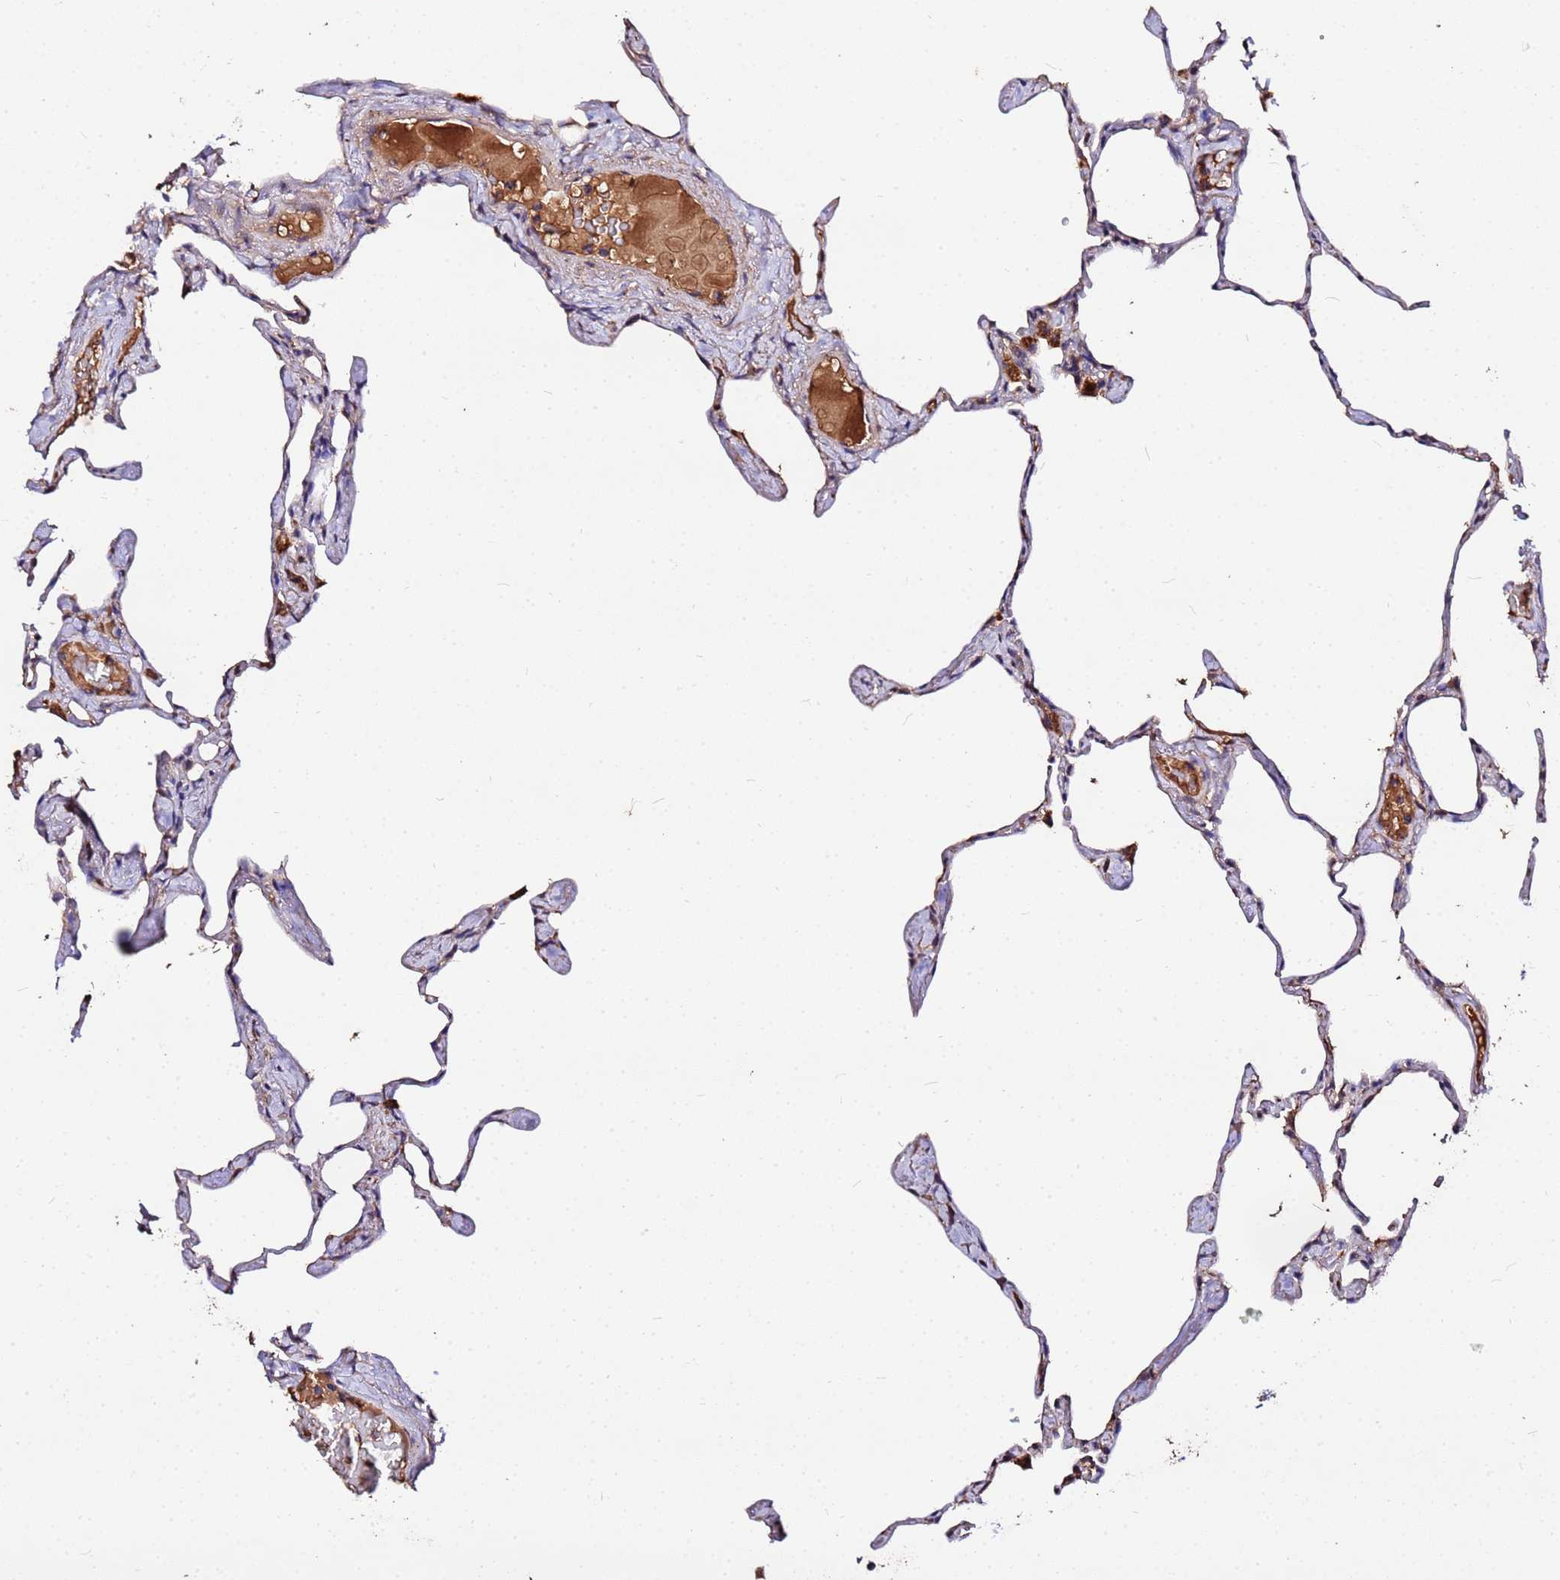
{"staining": {"intensity": "weak", "quantity": "25%-75%", "location": "cytoplasmic/membranous"}, "tissue": "lung", "cell_type": "Alveolar cells", "image_type": "normal", "snomed": [{"axis": "morphology", "description": "Normal tissue, NOS"}, {"axis": "topography", "description": "Lung"}], "caption": "A brown stain labels weak cytoplasmic/membranous staining of a protein in alveolar cells of benign human lung.", "gene": "MTERF1", "patient": {"sex": "male", "age": 65}}